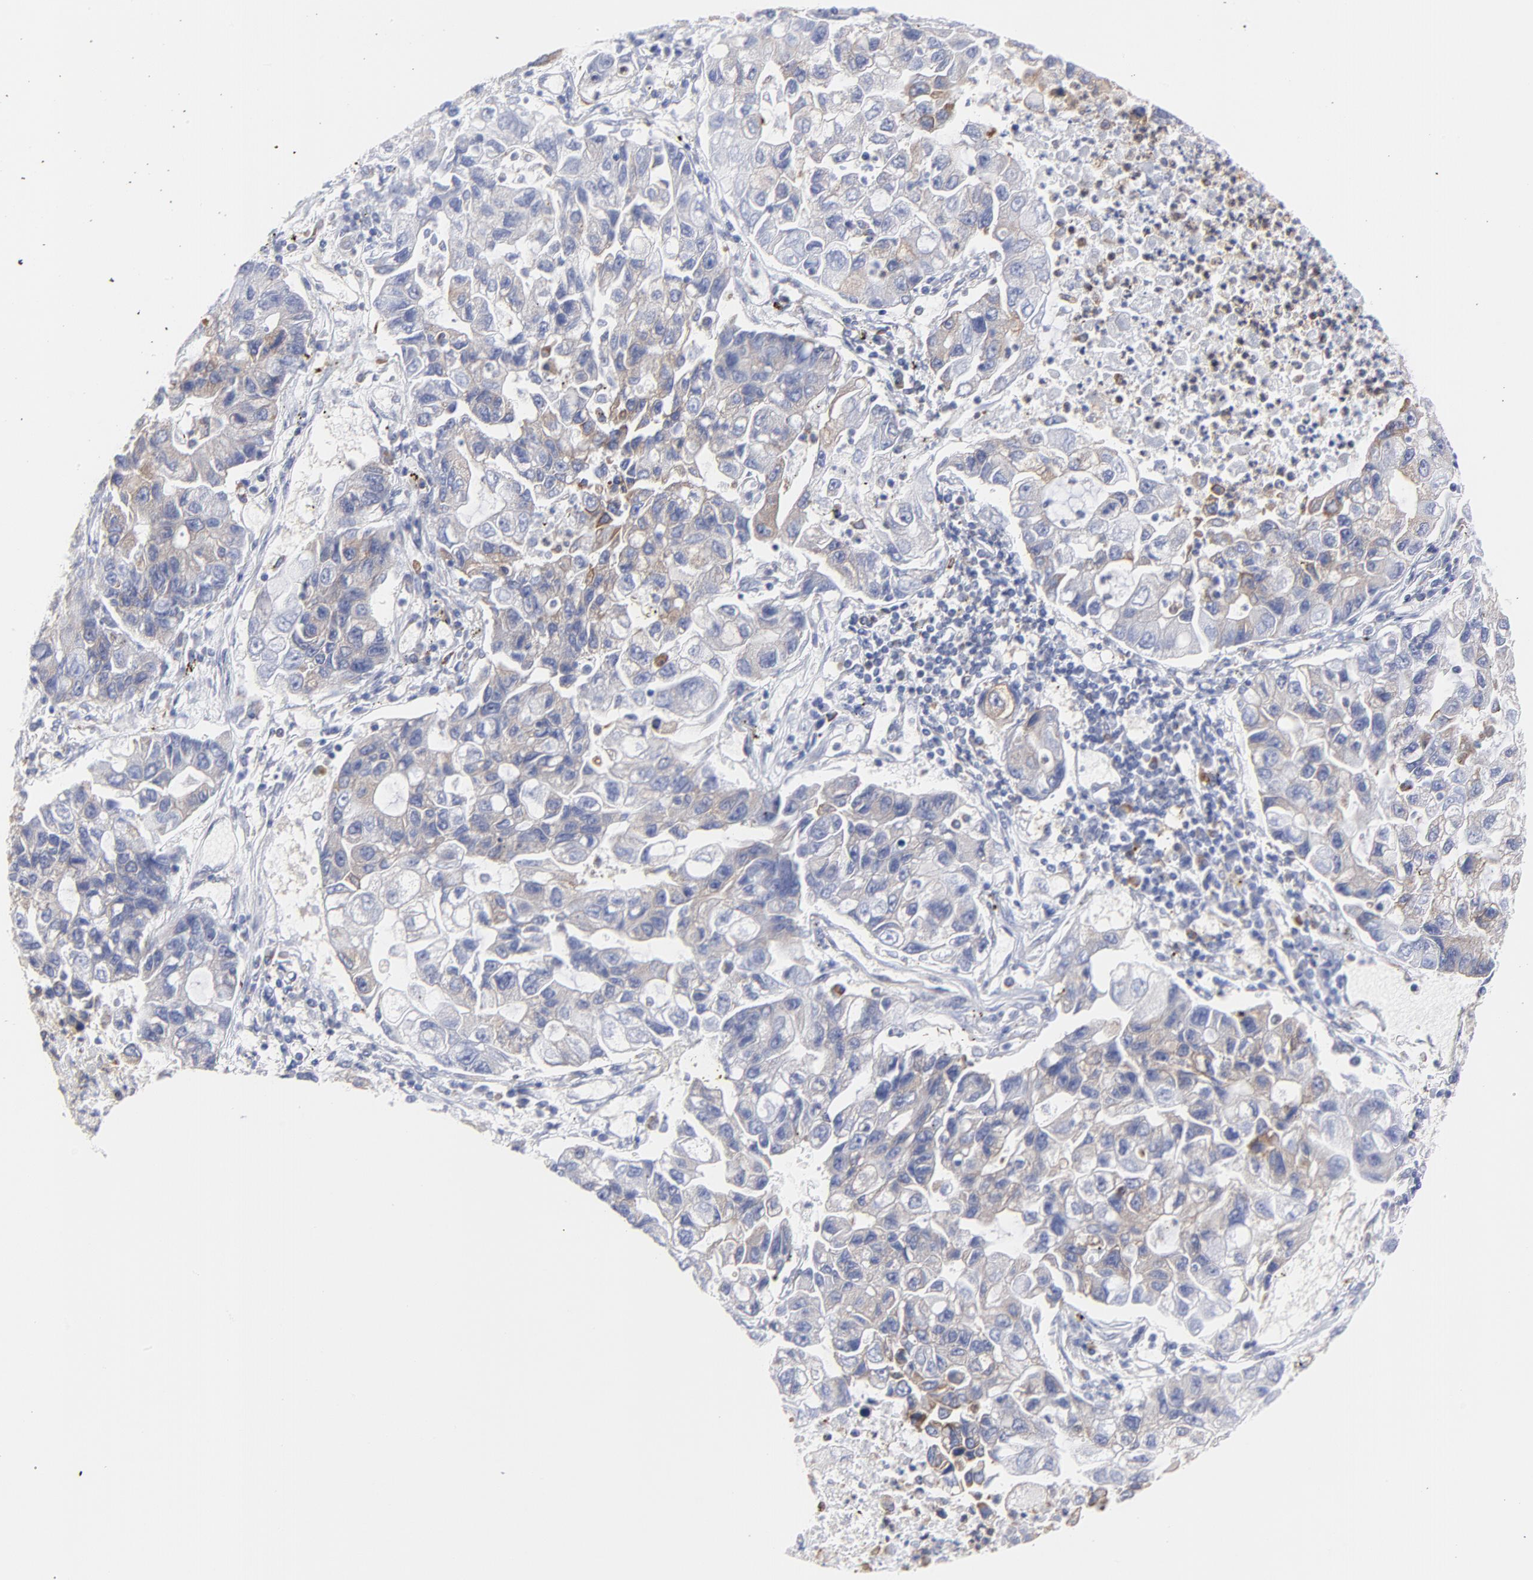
{"staining": {"intensity": "weak", "quantity": "<25%", "location": "cytoplasmic/membranous"}, "tissue": "lung cancer", "cell_type": "Tumor cells", "image_type": "cancer", "snomed": [{"axis": "morphology", "description": "Adenocarcinoma, NOS"}, {"axis": "topography", "description": "Lung"}], "caption": "Protein analysis of lung cancer (adenocarcinoma) reveals no significant expression in tumor cells.", "gene": "MOSPD2", "patient": {"sex": "female", "age": 51}}